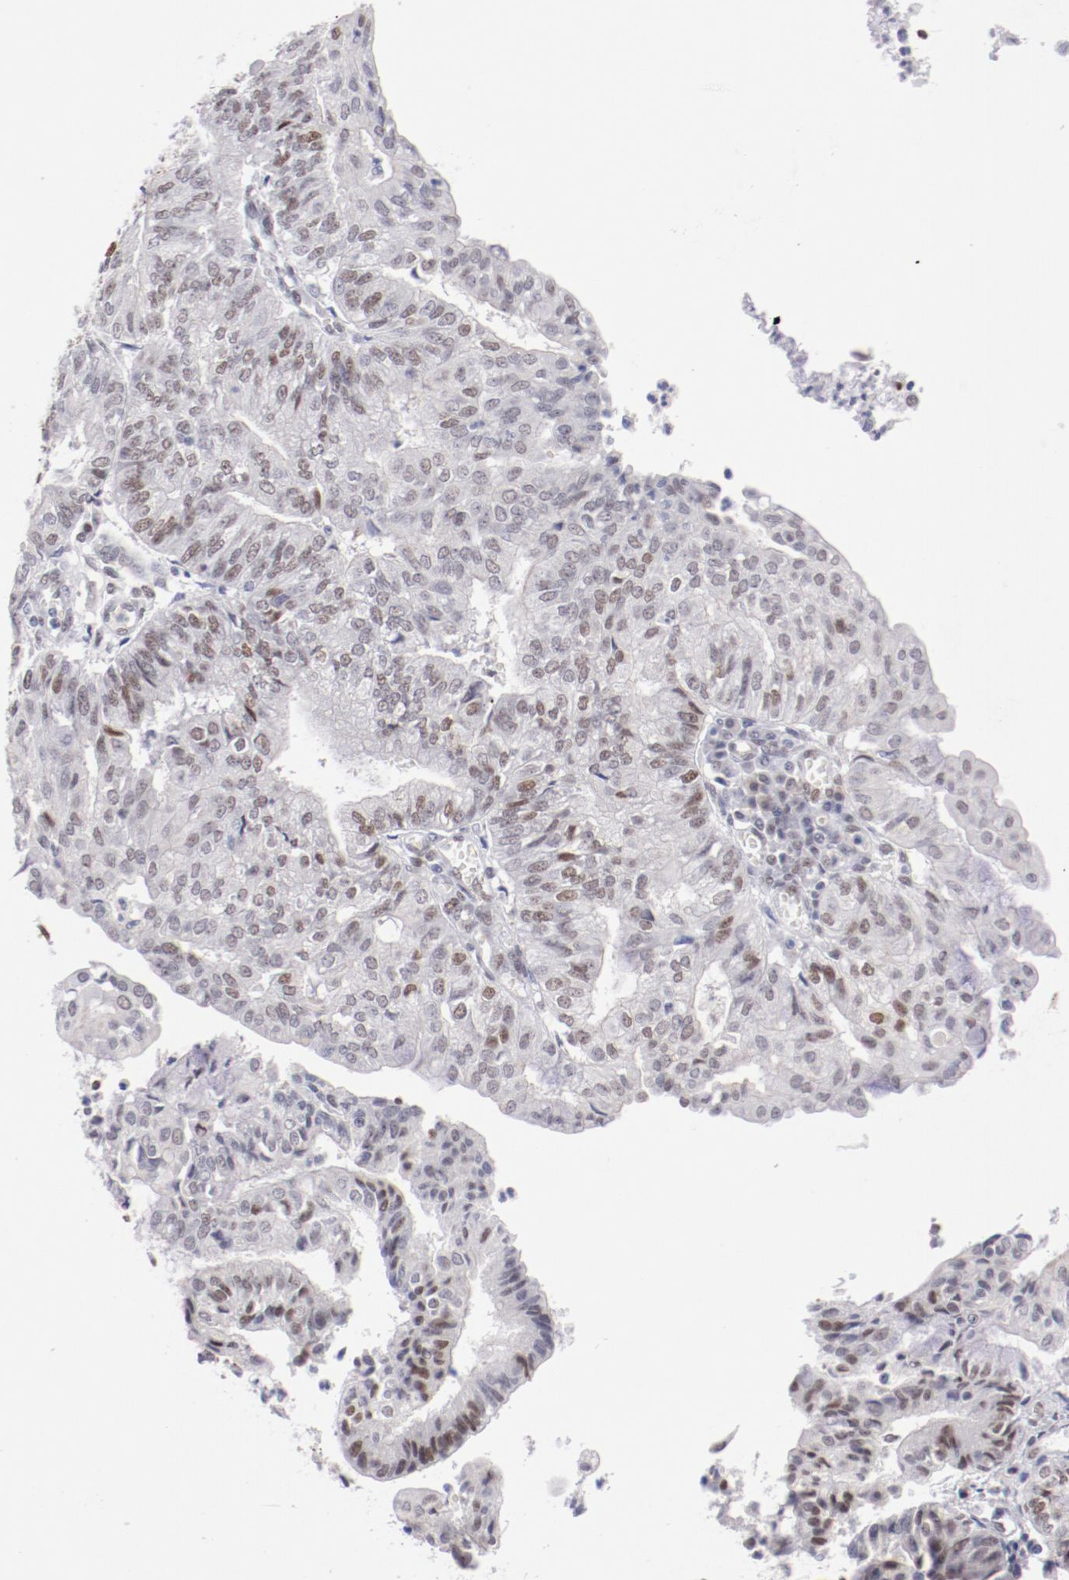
{"staining": {"intensity": "weak", "quantity": "<25%", "location": "nuclear"}, "tissue": "endometrial cancer", "cell_type": "Tumor cells", "image_type": "cancer", "snomed": [{"axis": "morphology", "description": "Adenocarcinoma, NOS"}, {"axis": "topography", "description": "Endometrium"}], "caption": "This is an IHC image of adenocarcinoma (endometrial). There is no expression in tumor cells.", "gene": "TFAP4", "patient": {"sex": "female", "age": 59}}